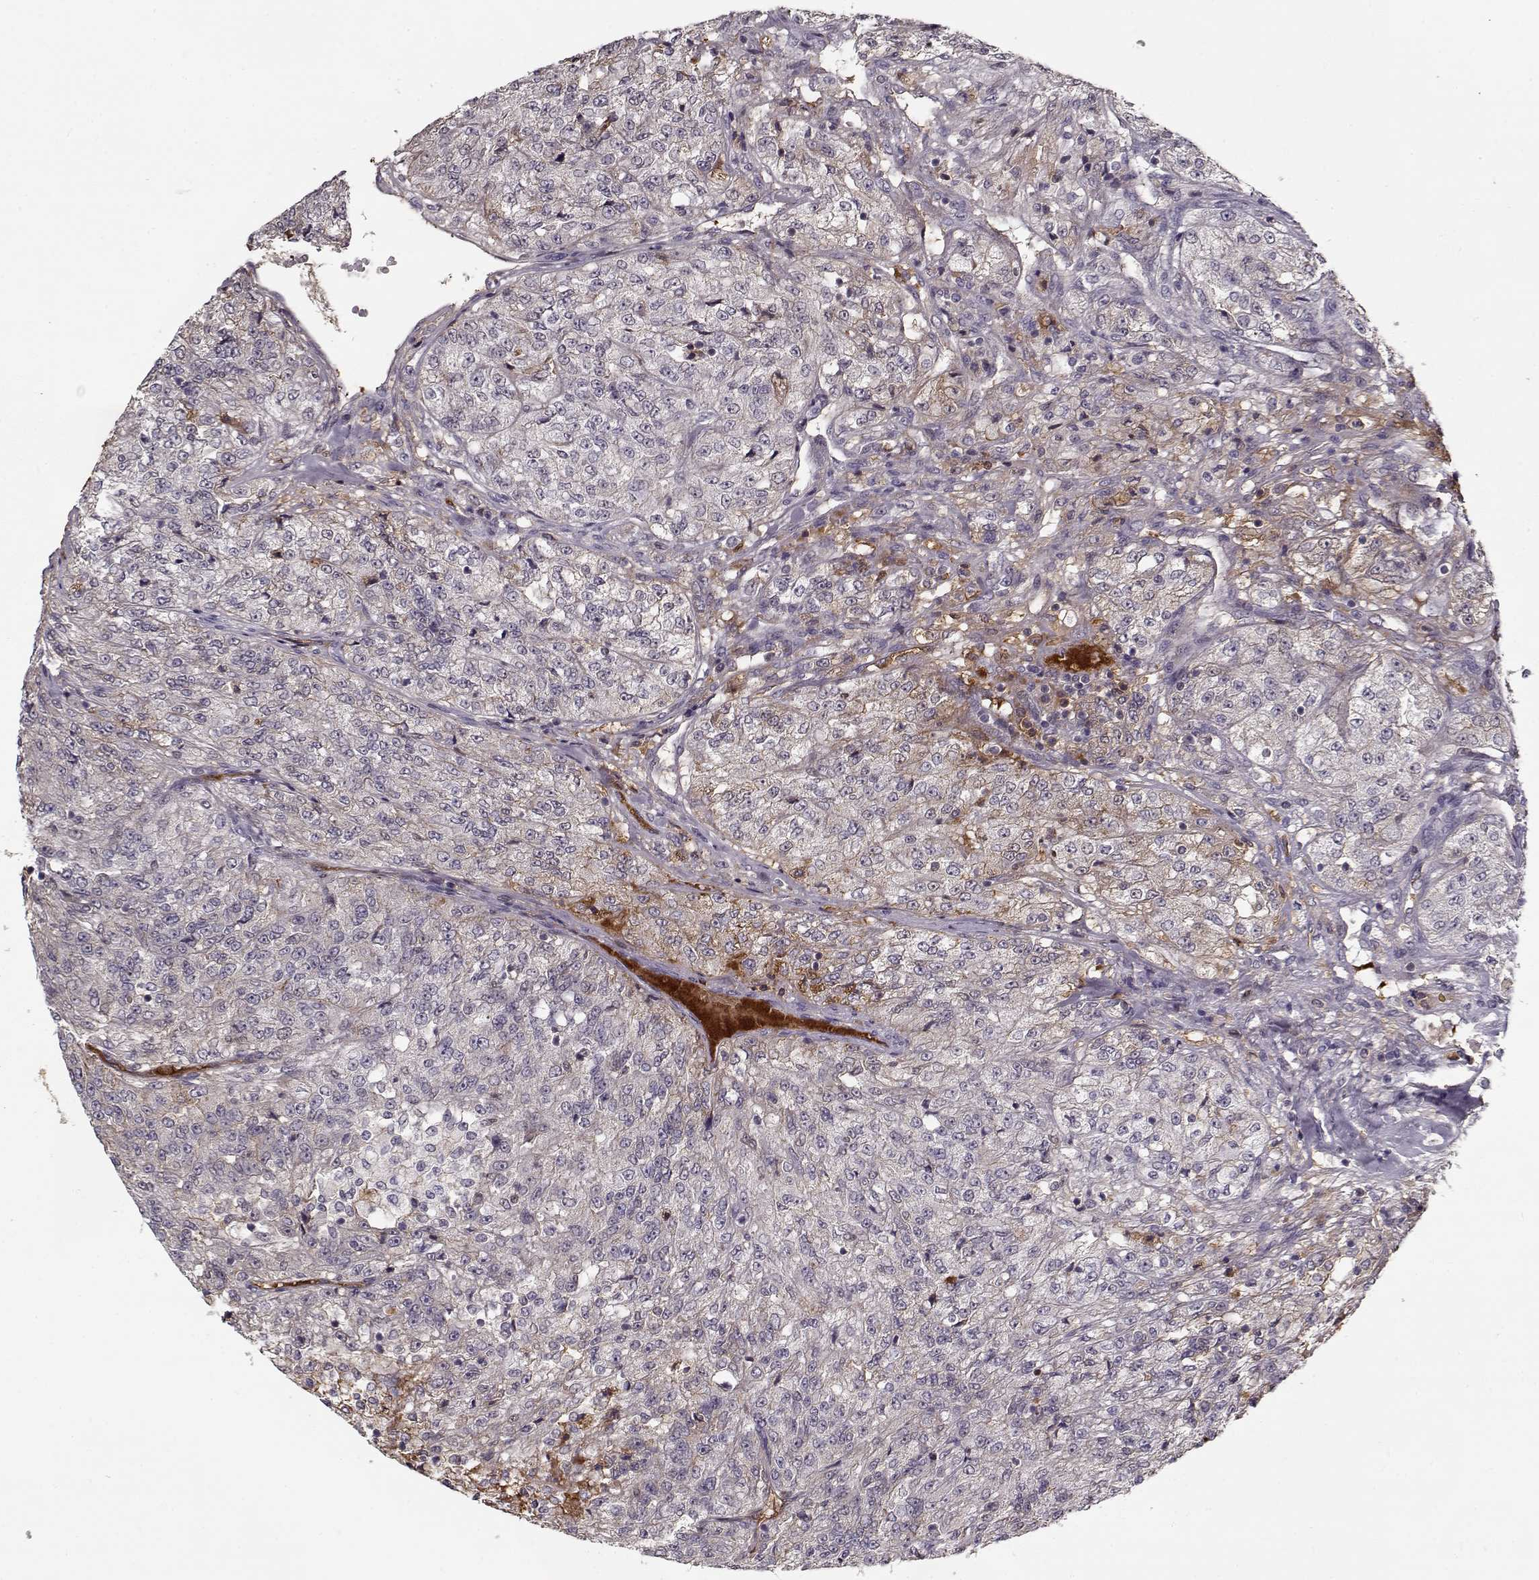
{"staining": {"intensity": "negative", "quantity": "none", "location": "none"}, "tissue": "renal cancer", "cell_type": "Tumor cells", "image_type": "cancer", "snomed": [{"axis": "morphology", "description": "Adenocarcinoma, NOS"}, {"axis": "topography", "description": "Kidney"}], "caption": "Tumor cells are negative for brown protein staining in renal cancer.", "gene": "AFM", "patient": {"sex": "female", "age": 63}}